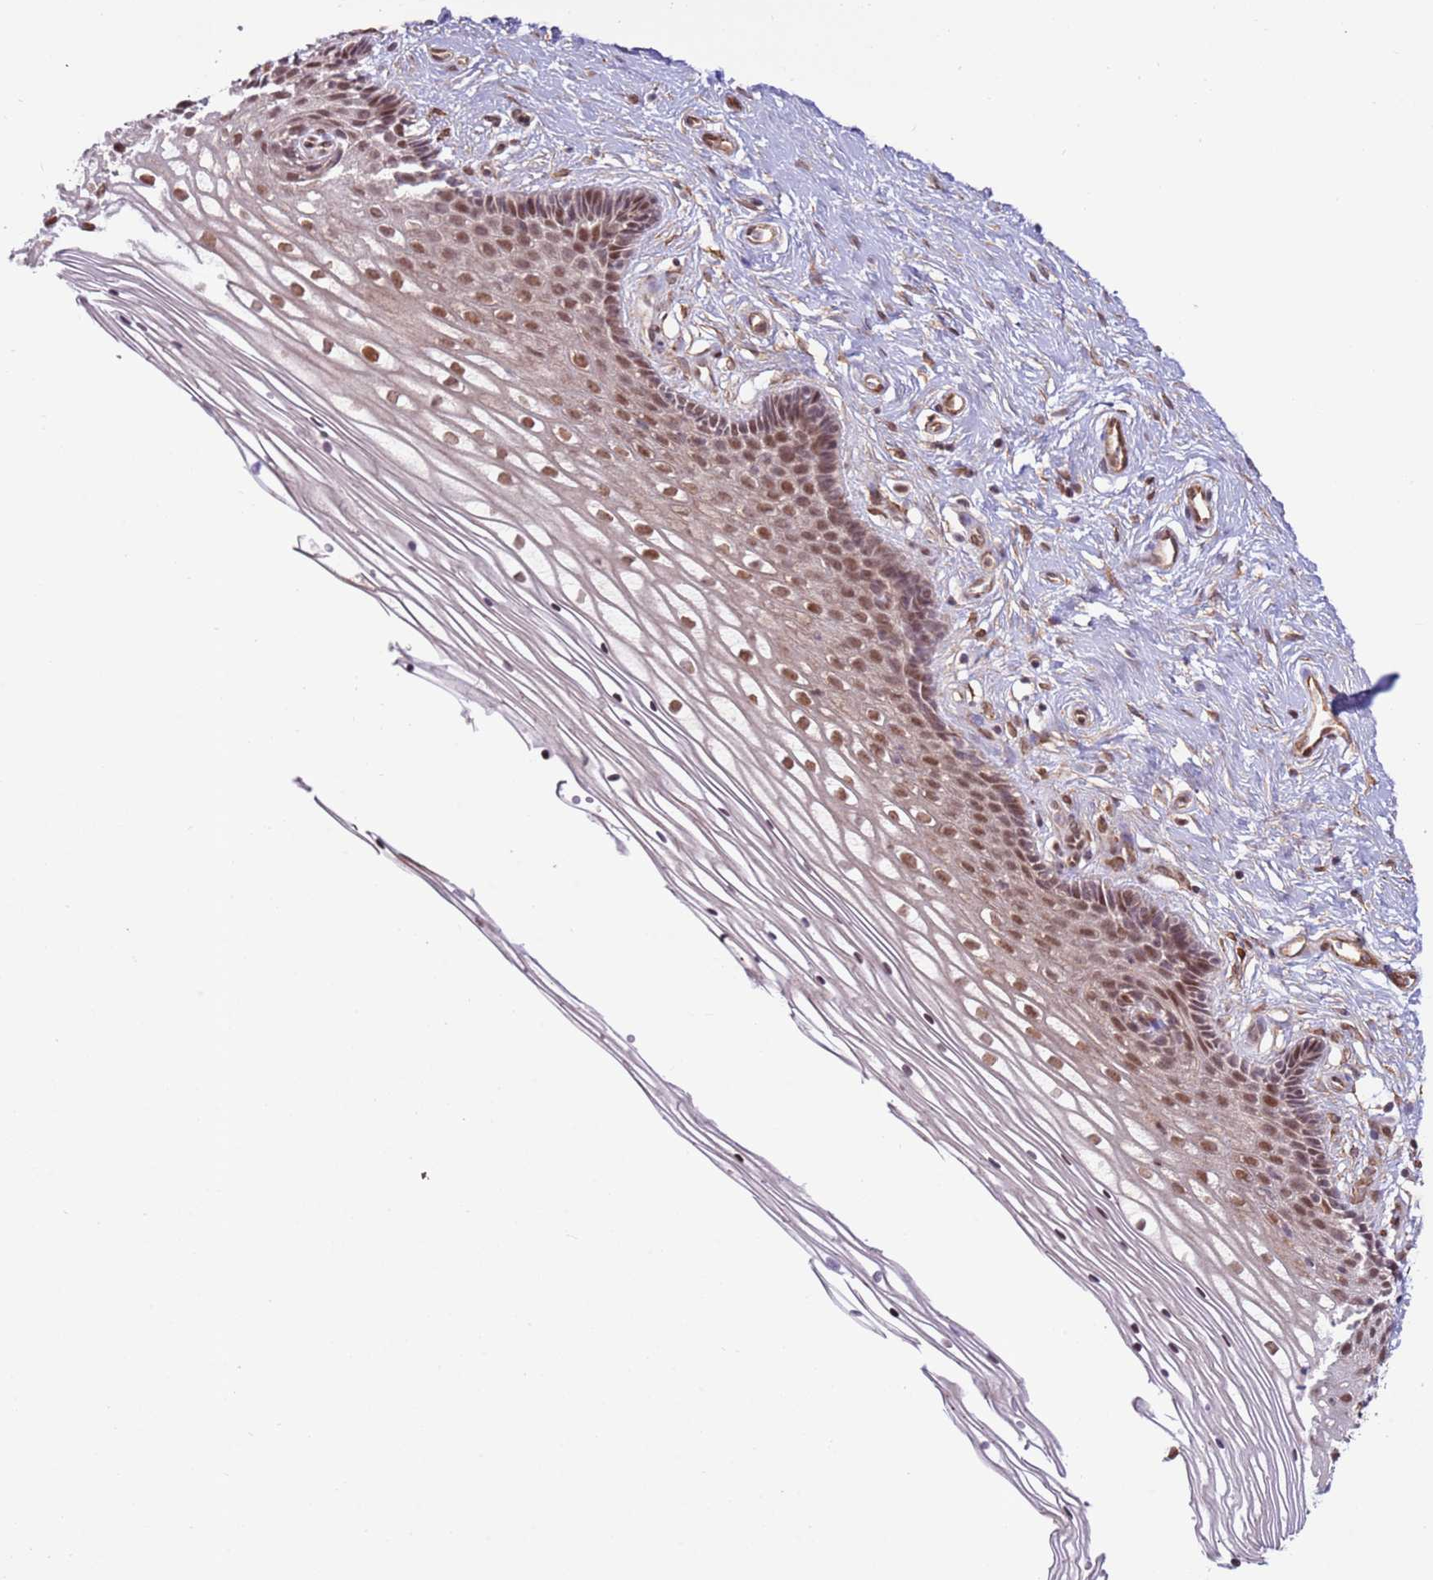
{"staining": {"intensity": "weak", "quantity": ">75%", "location": "cytoplasmic/membranous,nuclear"}, "tissue": "cervix", "cell_type": "Glandular cells", "image_type": "normal", "snomed": [{"axis": "morphology", "description": "Normal tissue, NOS"}, {"axis": "topography", "description": "Cervix"}], "caption": "Glandular cells show low levels of weak cytoplasmic/membranous,nuclear positivity in about >75% of cells in unremarkable human cervix.", "gene": "DCAF4", "patient": {"sex": "female", "age": 33}}